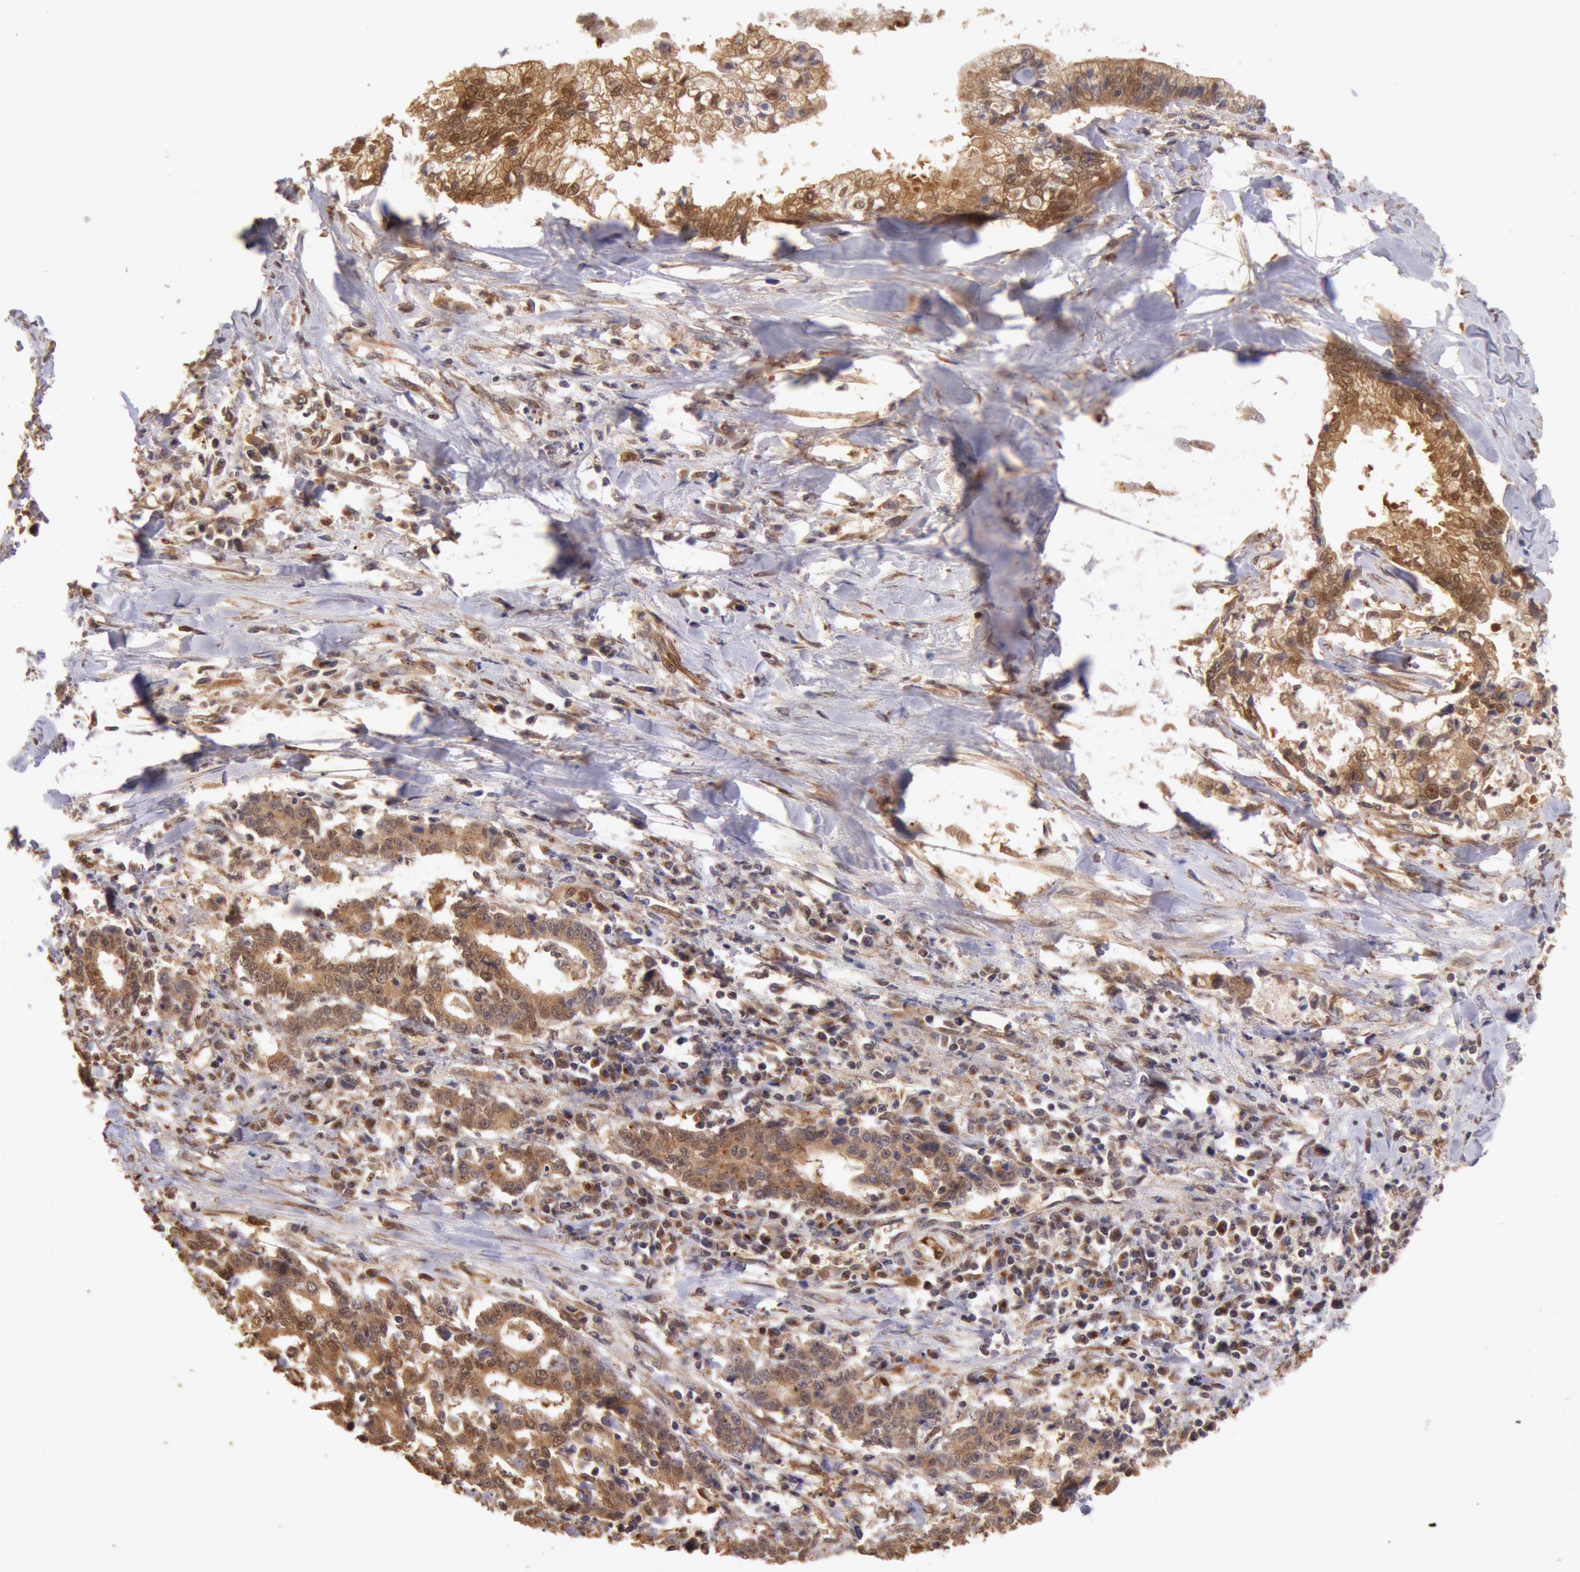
{"staining": {"intensity": "moderate", "quantity": ">75%", "location": "cytoplasmic/membranous,nuclear"}, "tissue": "liver cancer", "cell_type": "Tumor cells", "image_type": "cancer", "snomed": [{"axis": "morphology", "description": "Cholangiocarcinoma"}, {"axis": "topography", "description": "Liver"}], "caption": "An image of liver cancer stained for a protein demonstrates moderate cytoplasmic/membranous and nuclear brown staining in tumor cells. (Brightfield microscopy of DAB IHC at high magnification).", "gene": "COMT", "patient": {"sex": "male", "age": 57}}